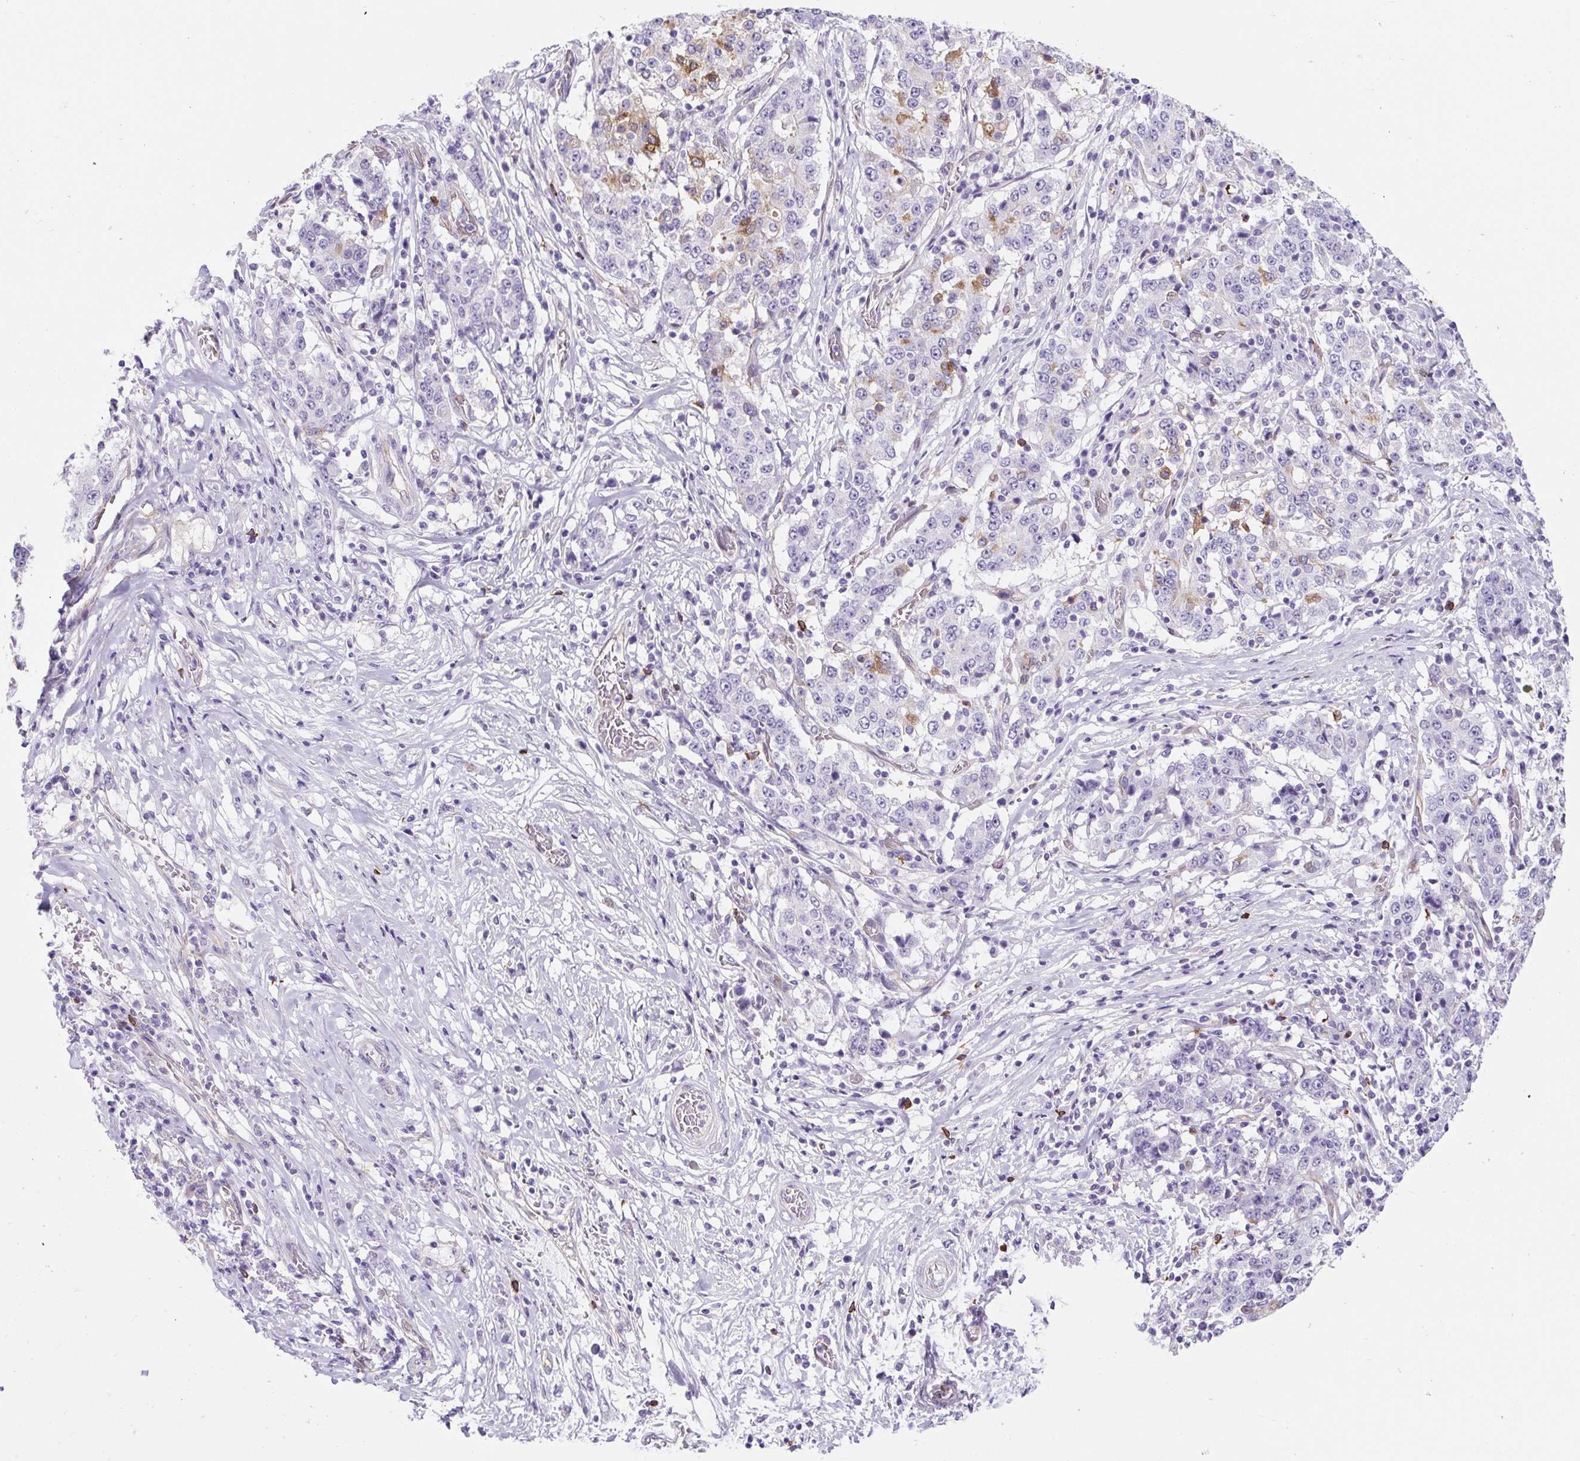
{"staining": {"intensity": "moderate", "quantity": "<25%", "location": "cytoplasmic/membranous"}, "tissue": "stomach cancer", "cell_type": "Tumor cells", "image_type": "cancer", "snomed": [{"axis": "morphology", "description": "Adenocarcinoma, NOS"}, {"axis": "topography", "description": "Stomach"}], "caption": "Tumor cells reveal low levels of moderate cytoplasmic/membranous staining in about <25% of cells in human adenocarcinoma (stomach).", "gene": "BCAS1", "patient": {"sex": "male", "age": 59}}